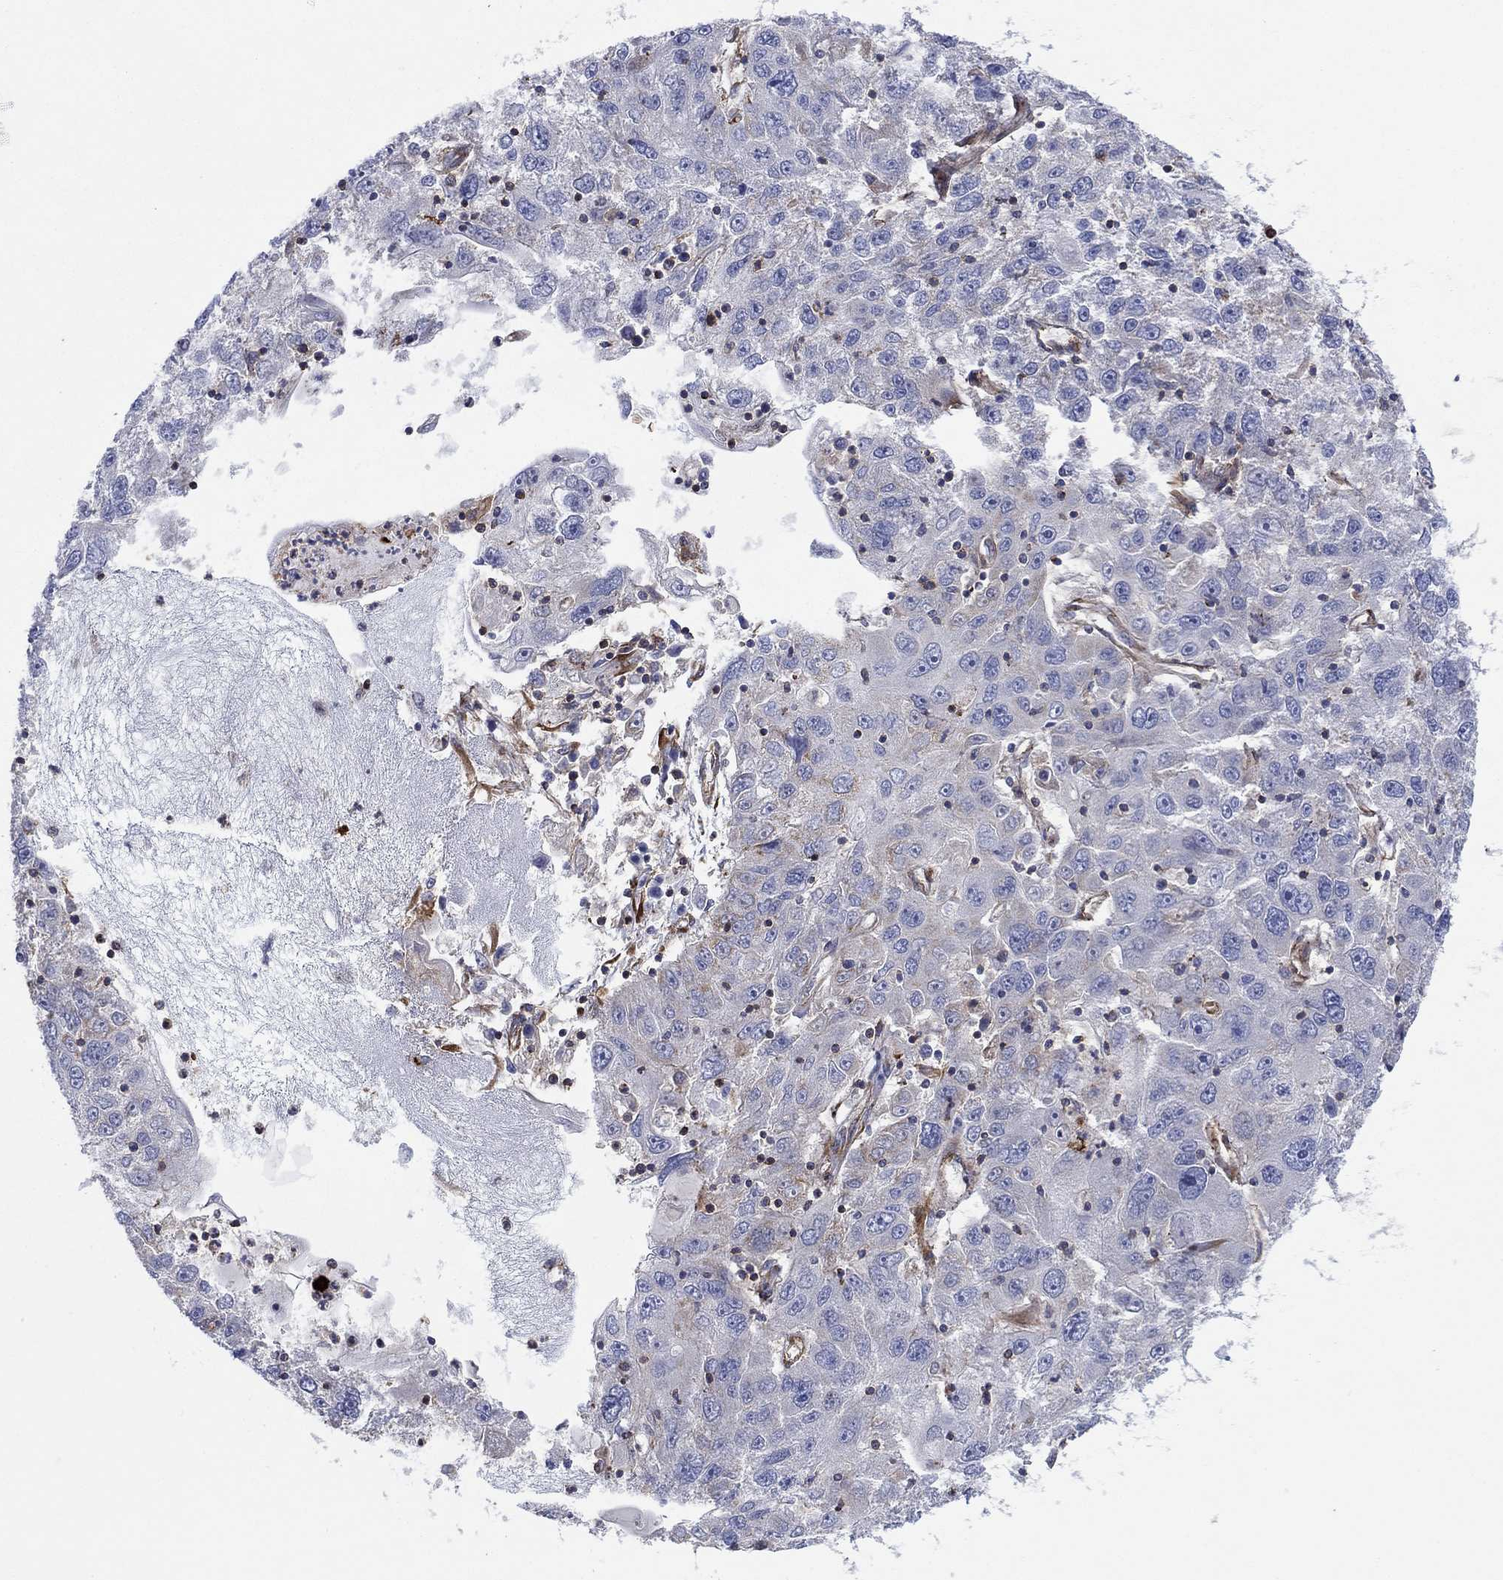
{"staining": {"intensity": "moderate", "quantity": "<25%", "location": "cytoplasmic/membranous"}, "tissue": "stomach cancer", "cell_type": "Tumor cells", "image_type": "cancer", "snomed": [{"axis": "morphology", "description": "Adenocarcinoma, NOS"}, {"axis": "topography", "description": "Stomach"}], "caption": "A brown stain highlights moderate cytoplasmic/membranous expression of a protein in human stomach cancer (adenocarcinoma) tumor cells.", "gene": "PAG1", "patient": {"sex": "male", "age": 56}}